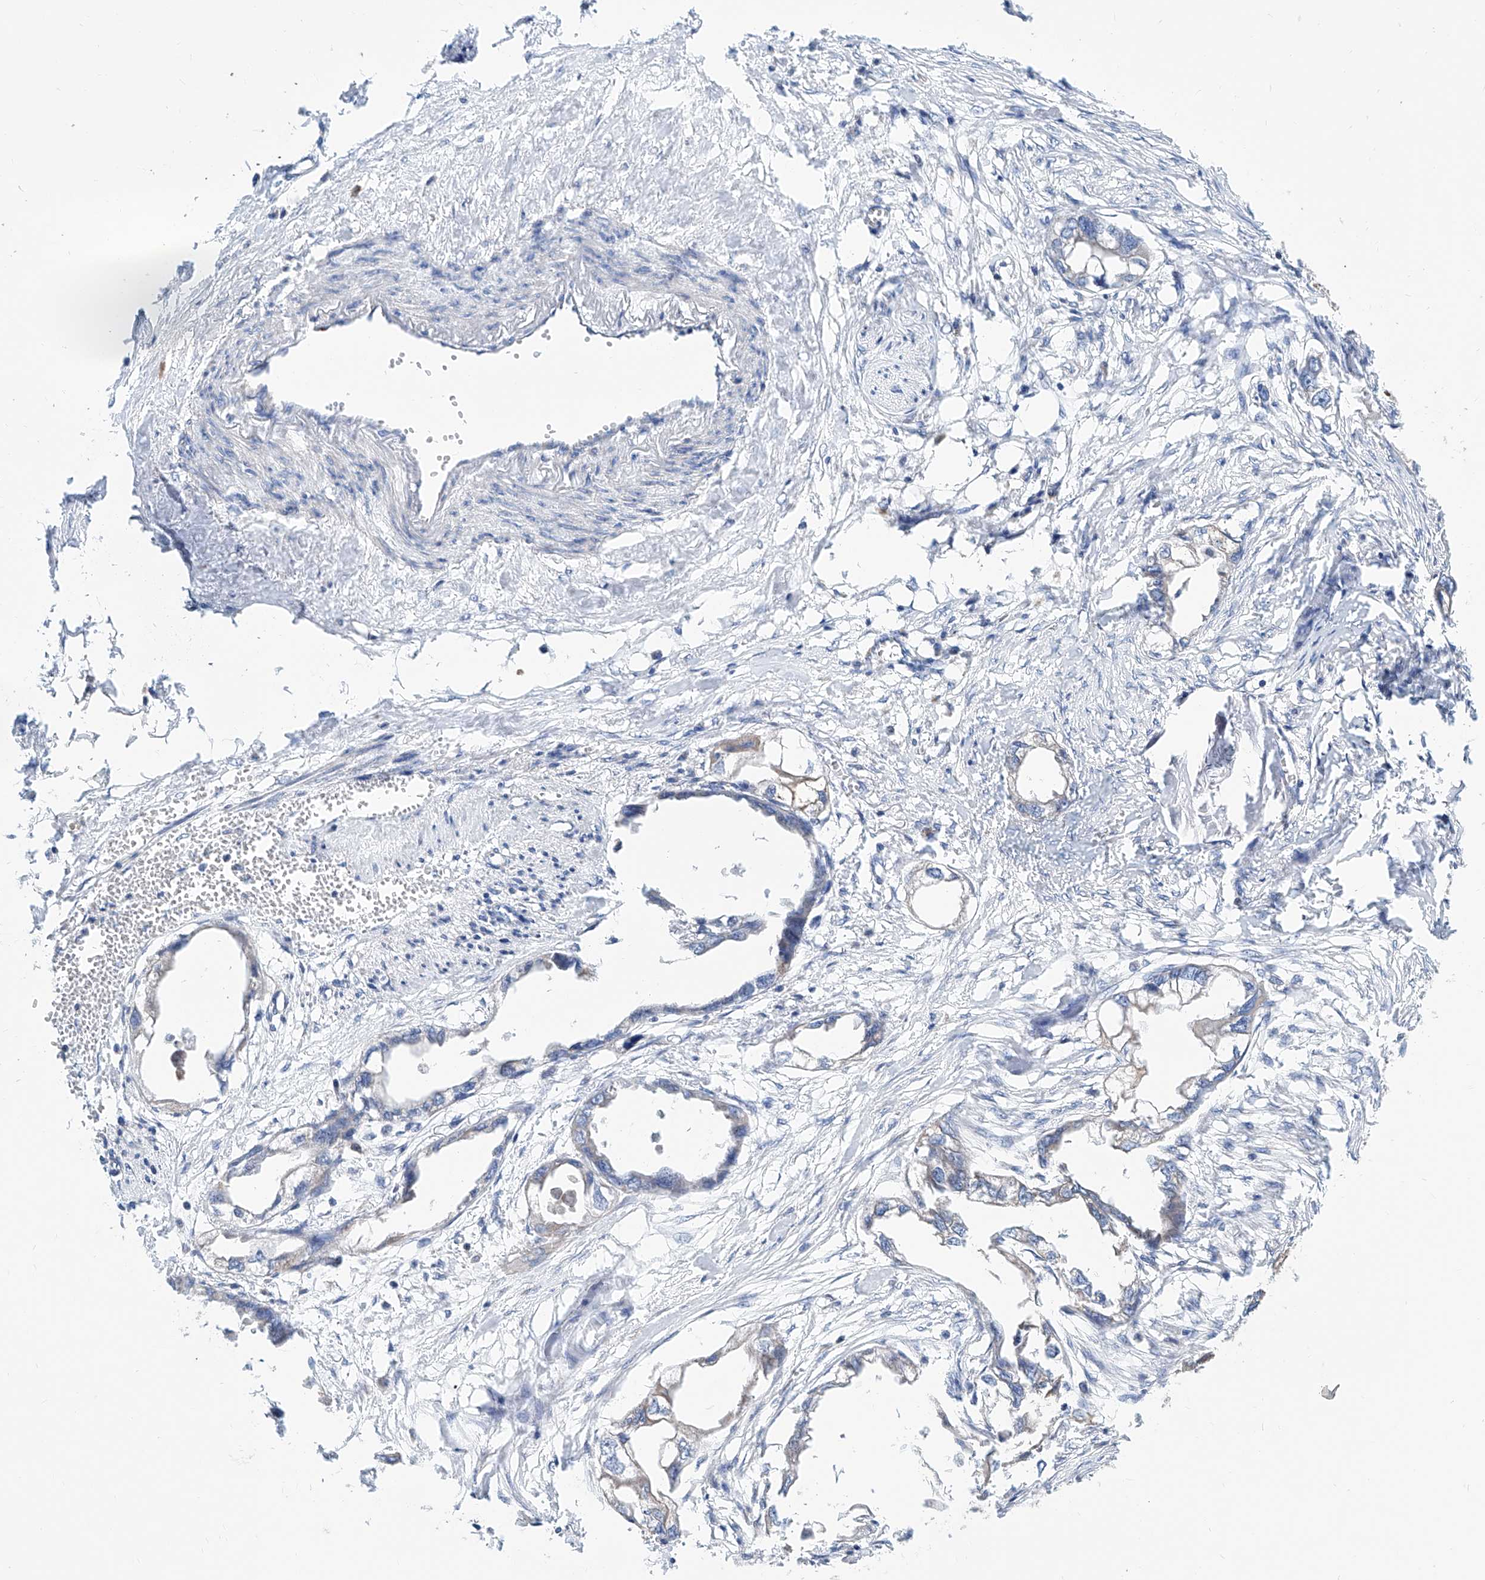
{"staining": {"intensity": "weak", "quantity": "<25%", "location": "cytoplasmic/membranous"}, "tissue": "endometrial cancer", "cell_type": "Tumor cells", "image_type": "cancer", "snomed": [{"axis": "morphology", "description": "Adenocarcinoma, NOS"}, {"axis": "morphology", "description": "Adenocarcinoma, metastatic, NOS"}, {"axis": "topography", "description": "Adipose tissue"}, {"axis": "topography", "description": "Endometrium"}], "caption": "Immunohistochemistry (IHC) of human endometrial cancer reveals no positivity in tumor cells. (DAB (3,3'-diaminobenzidine) immunohistochemistry (IHC), high magnification).", "gene": "MAD2L1", "patient": {"sex": "female", "age": 67}}